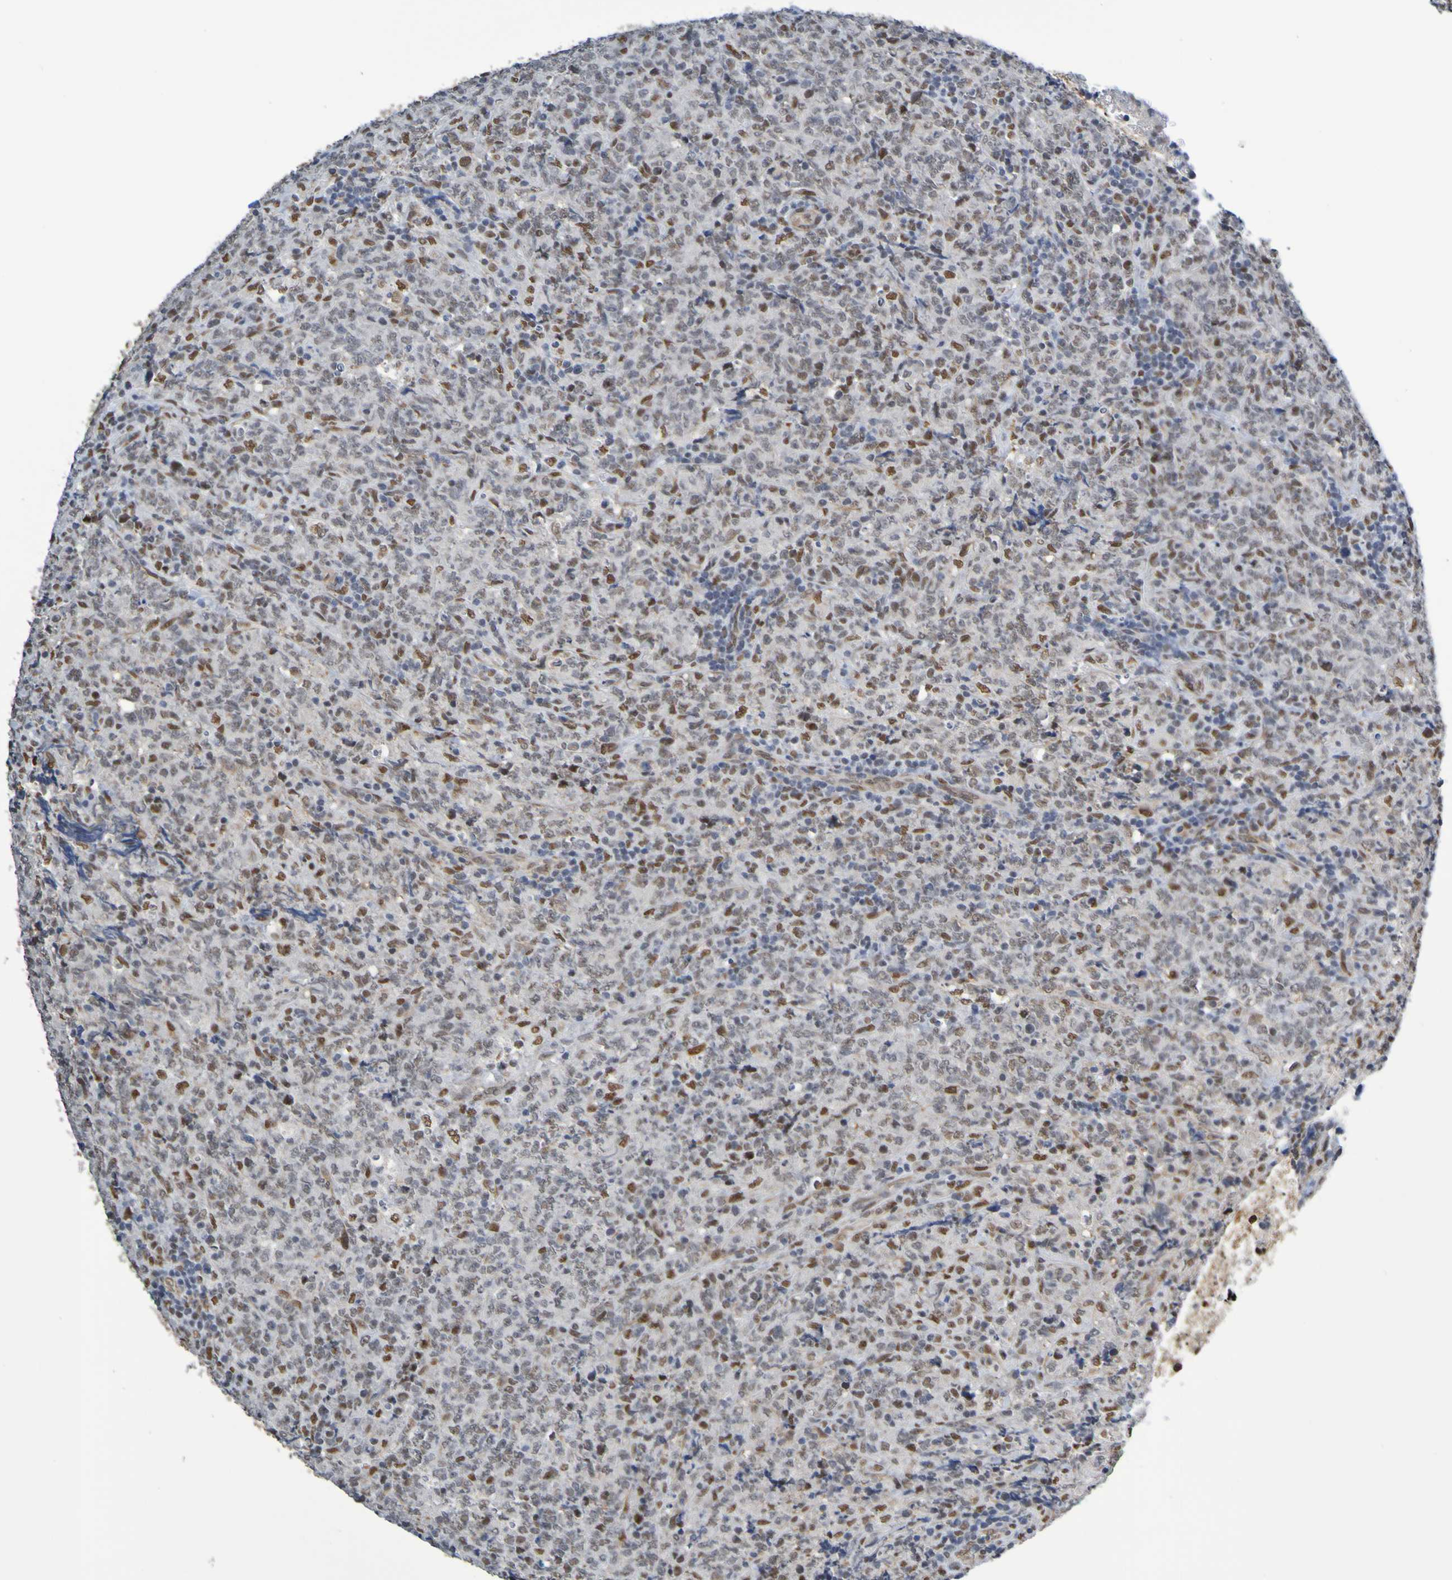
{"staining": {"intensity": "moderate", "quantity": "25%-75%", "location": "nuclear"}, "tissue": "lymphoma", "cell_type": "Tumor cells", "image_type": "cancer", "snomed": [{"axis": "morphology", "description": "Malignant lymphoma, non-Hodgkin's type, High grade"}, {"axis": "topography", "description": "Tonsil"}], "caption": "Immunohistochemical staining of human lymphoma reveals medium levels of moderate nuclear positivity in about 25%-75% of tumor cells.", "gene": "HDAC2", "patient": {"sex": "female", "age": 36}}